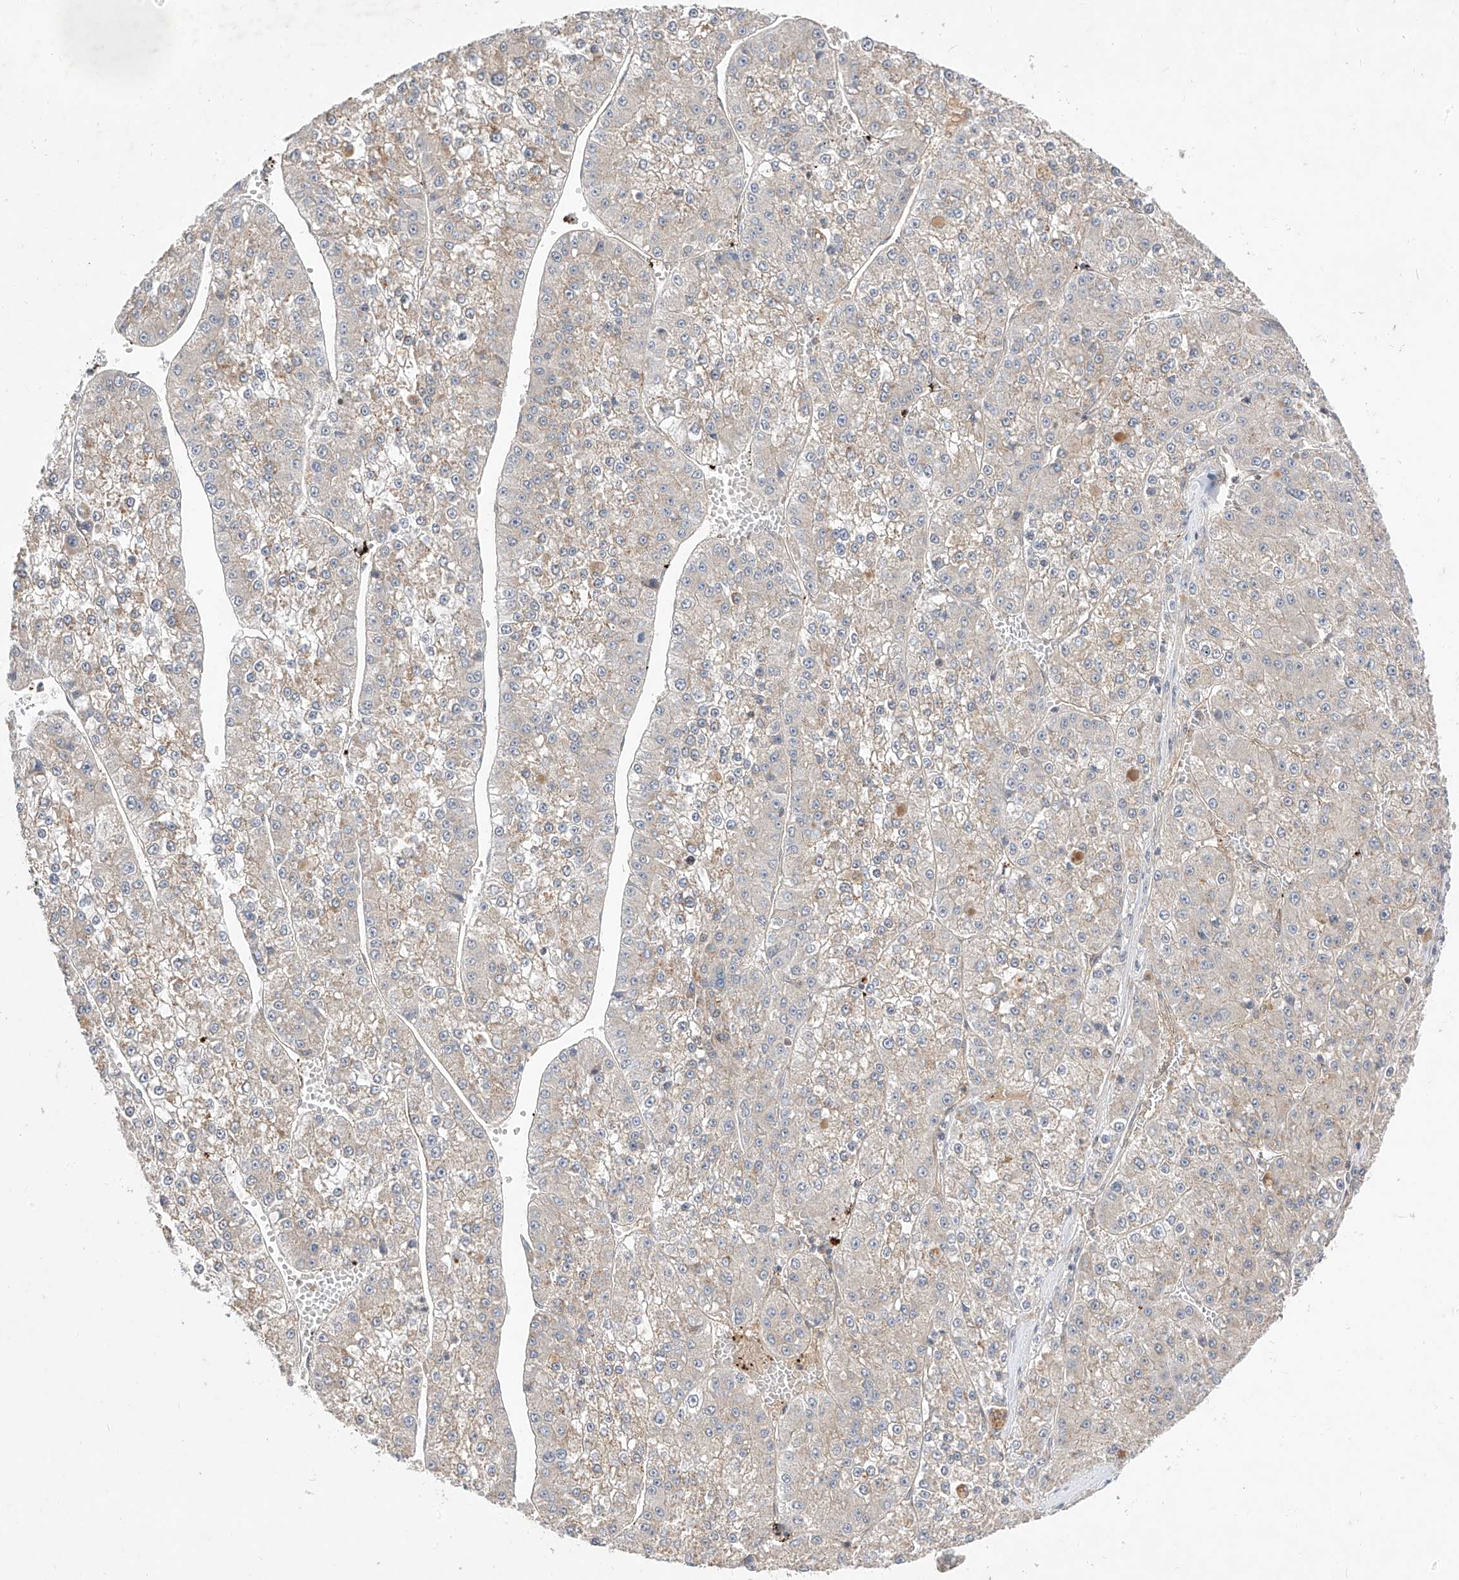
{"staining": {"intensity": "negative", "quantity": "none", "location": "none"}, "tissue": "liver cancer", "cell_type": "Tumor cells", "image_type": "cancer", "snomed": [{"axis": "morphology", "description": "Carcinoma, Hepatocellular, NOS"}, {"axis": "topography", "description": "Liver"}], "caption": "Immunohistochemistry (IHC) of liver hepatocellular carcinoma shows no expression in tumor cells.", "gene": "MRTFA", "patient": {"sex": "female", "age": 73}}